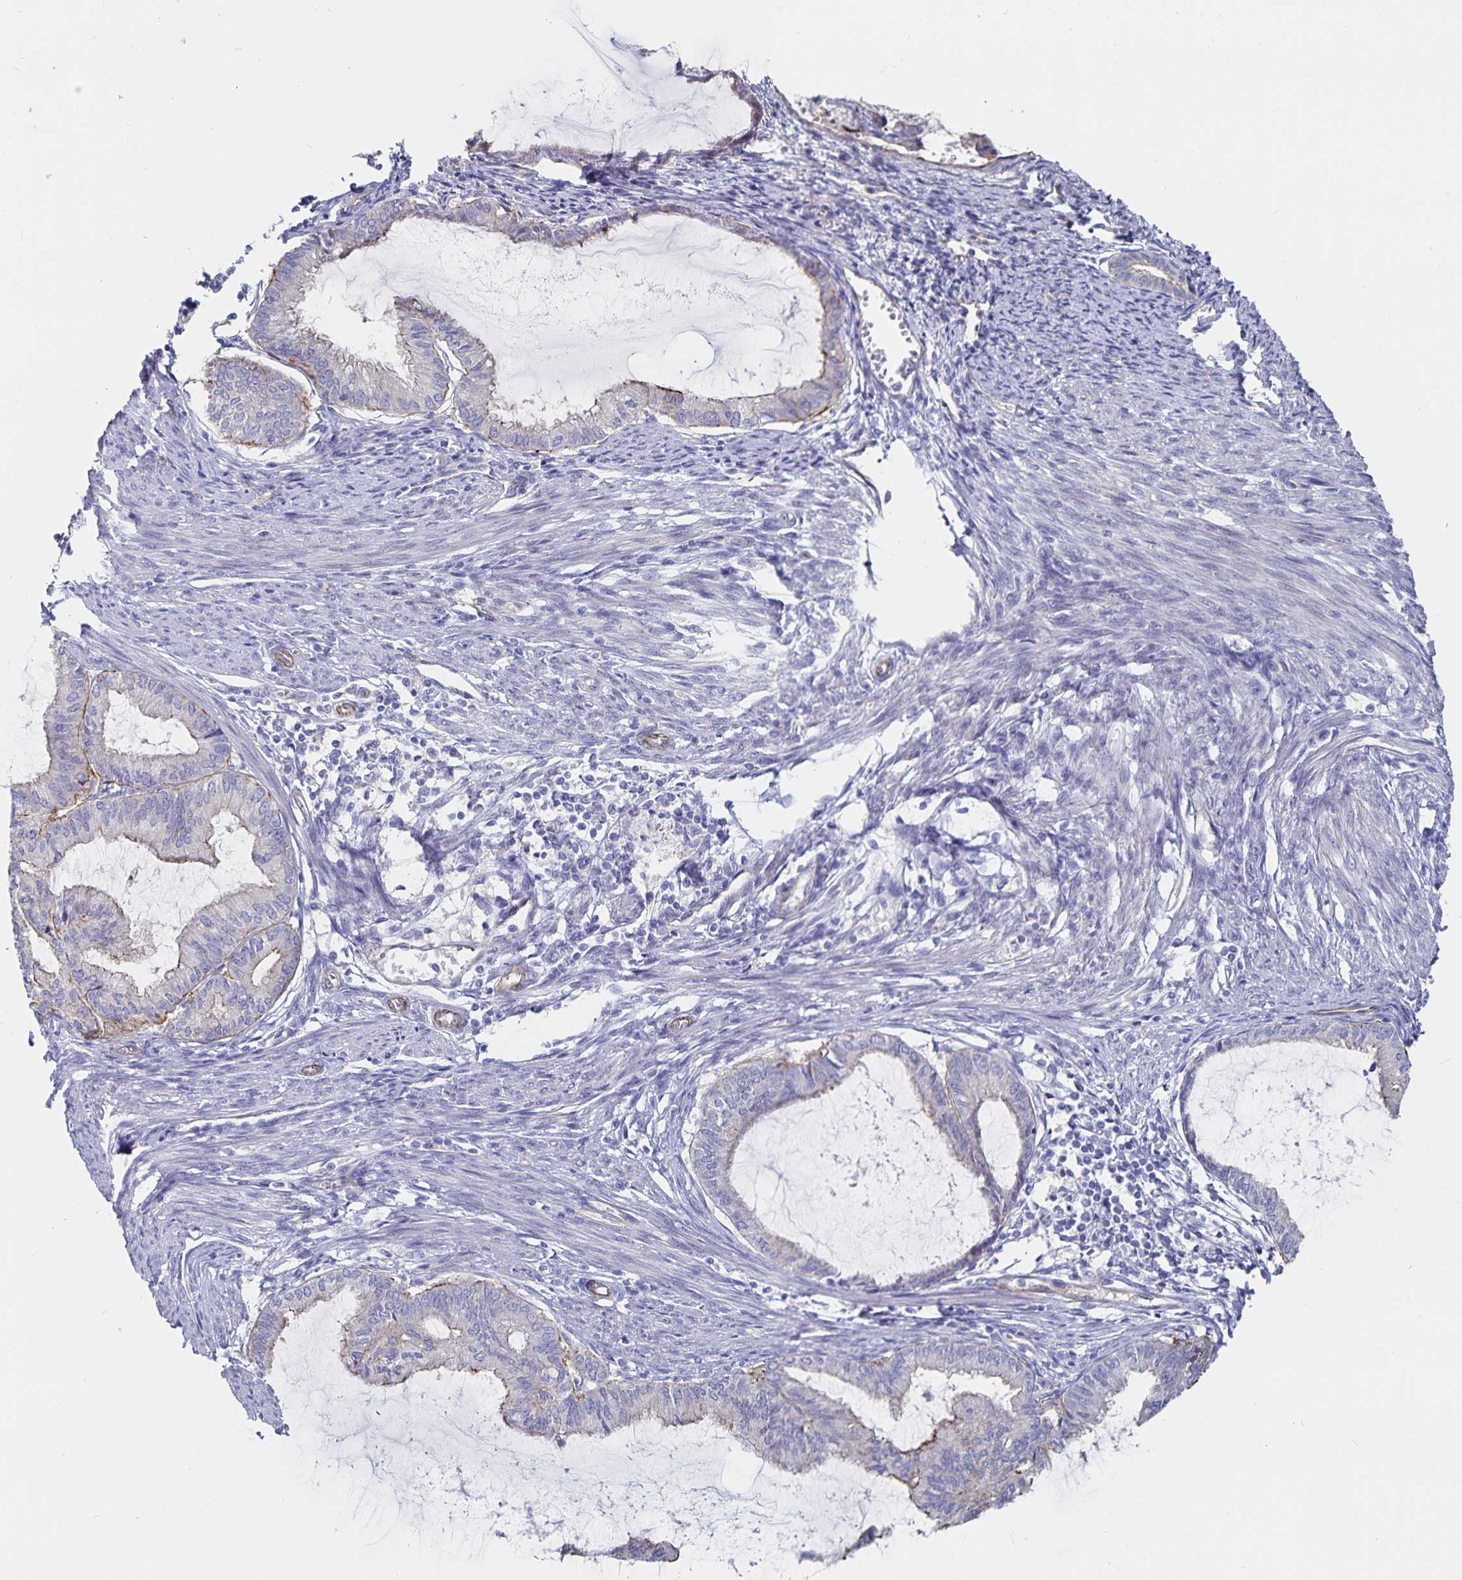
{"staining": {"intensity": "negative", "quantity": "none", "location": "none"}, "tissue": "endometrial cancer", "cell_type": "Tumor cells", "image_type": "cancer", "snomed": [{"axis": "morphology", "description": "Adenocarcinoma, NOS"}, {"axis": "topography", "description": "Endometrium"}], "caption": "This is an immunohistochemistry image of endometrial cancer (adenocarcinoma). There is no staining in tumor cells.", "gene": "SSTR1", "patient": {"sex": "female", "age": 86}}